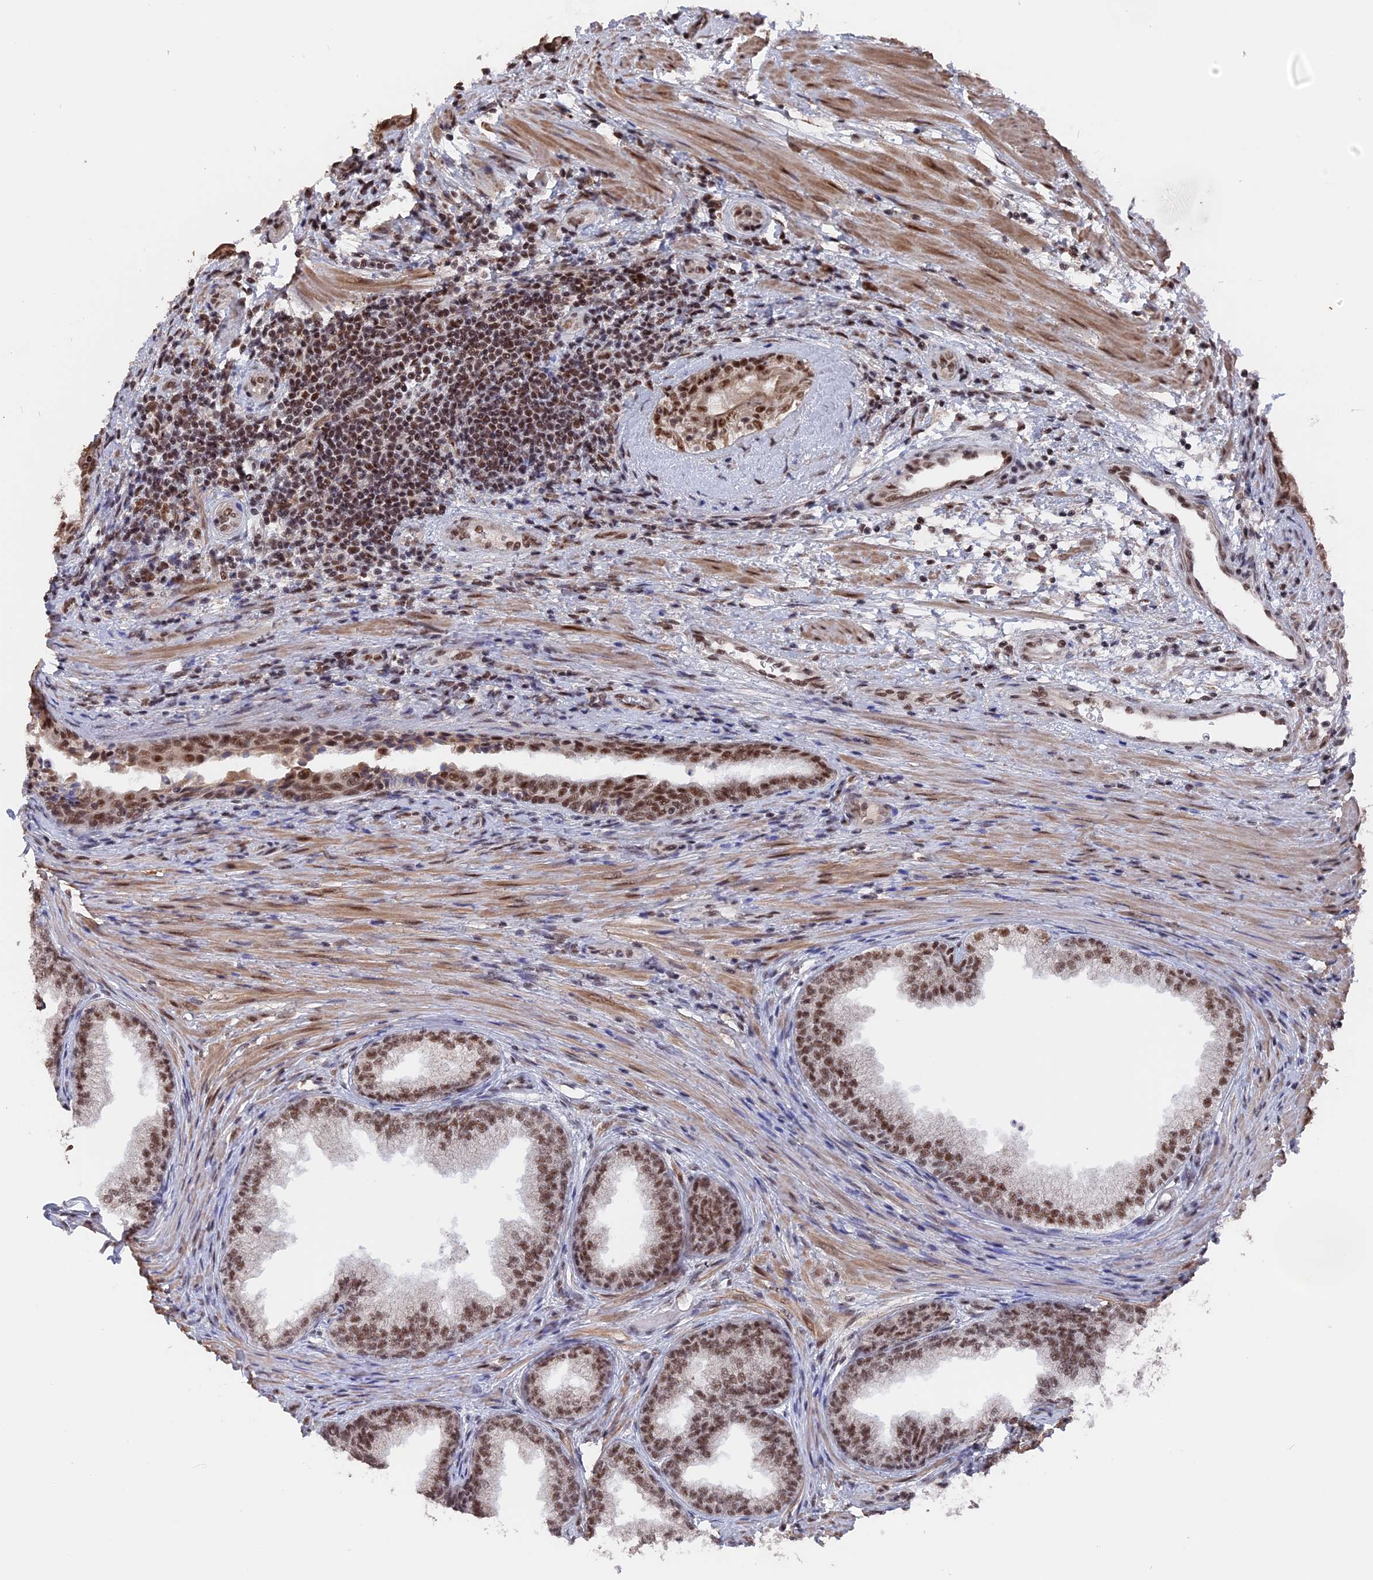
{"staining": {"intensity": "moderate", "quantity": ">75%", "location": "nuclear"}, "tissue": "prostate", "cell_type": "Glandular cells", "image_type": "normal", "snomed": [{"axis": "morphology", "description": "Normal tissue, NOS"}, {"axis": "topography", "description": "Prostate"}], "caption": "High-power microscopy captured an immunohistochemistry (IHC) histopathology image of unremarkable prostate, revealing moderate nuclear expression in approximately >75% of glandular cells. (IHC, brightfield microscopy, high magnification).", "gene": "SF3A2", "patient": {"sex": "male", "age": 76}}